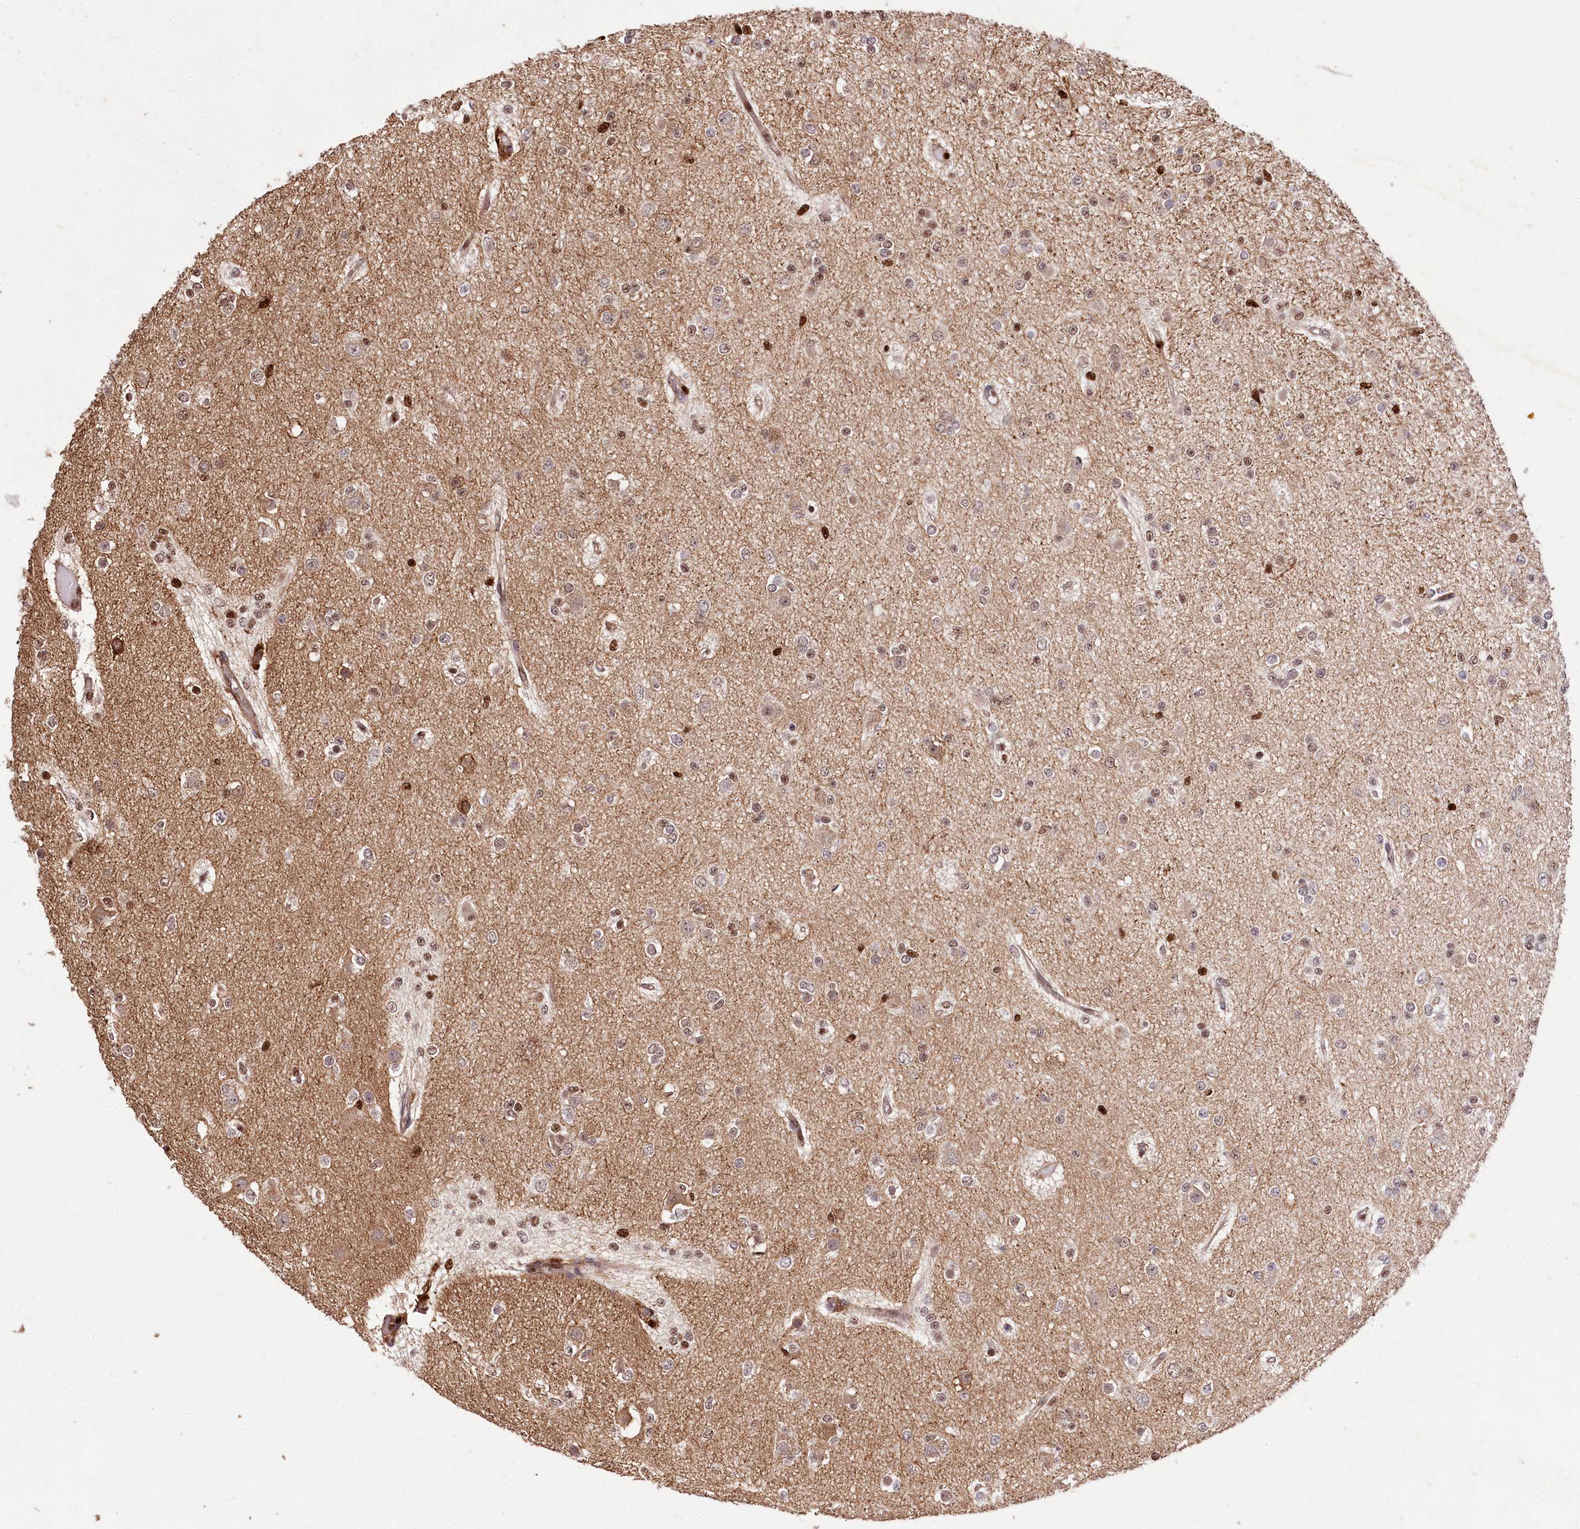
{"staining": {"intensity": "moderate", "quantity": "<25%", "location": "nuclear"}, "tissue": "glioma", "cell_type": "Tumor cells", "image_type": "cancer", "snomed": [{"axis": "morphology", "description": "Glioma, malignant, Low grade"}, {"axis": "topography", "description": "Brain"}], "caption": "Protein expression by IHC exhibits moderate nuclear staining in approximately <25% of tumor cells in low-grade glioma (malignant).", "gene": "FIGN", "patient": {"sex": "female", "age": 22}}